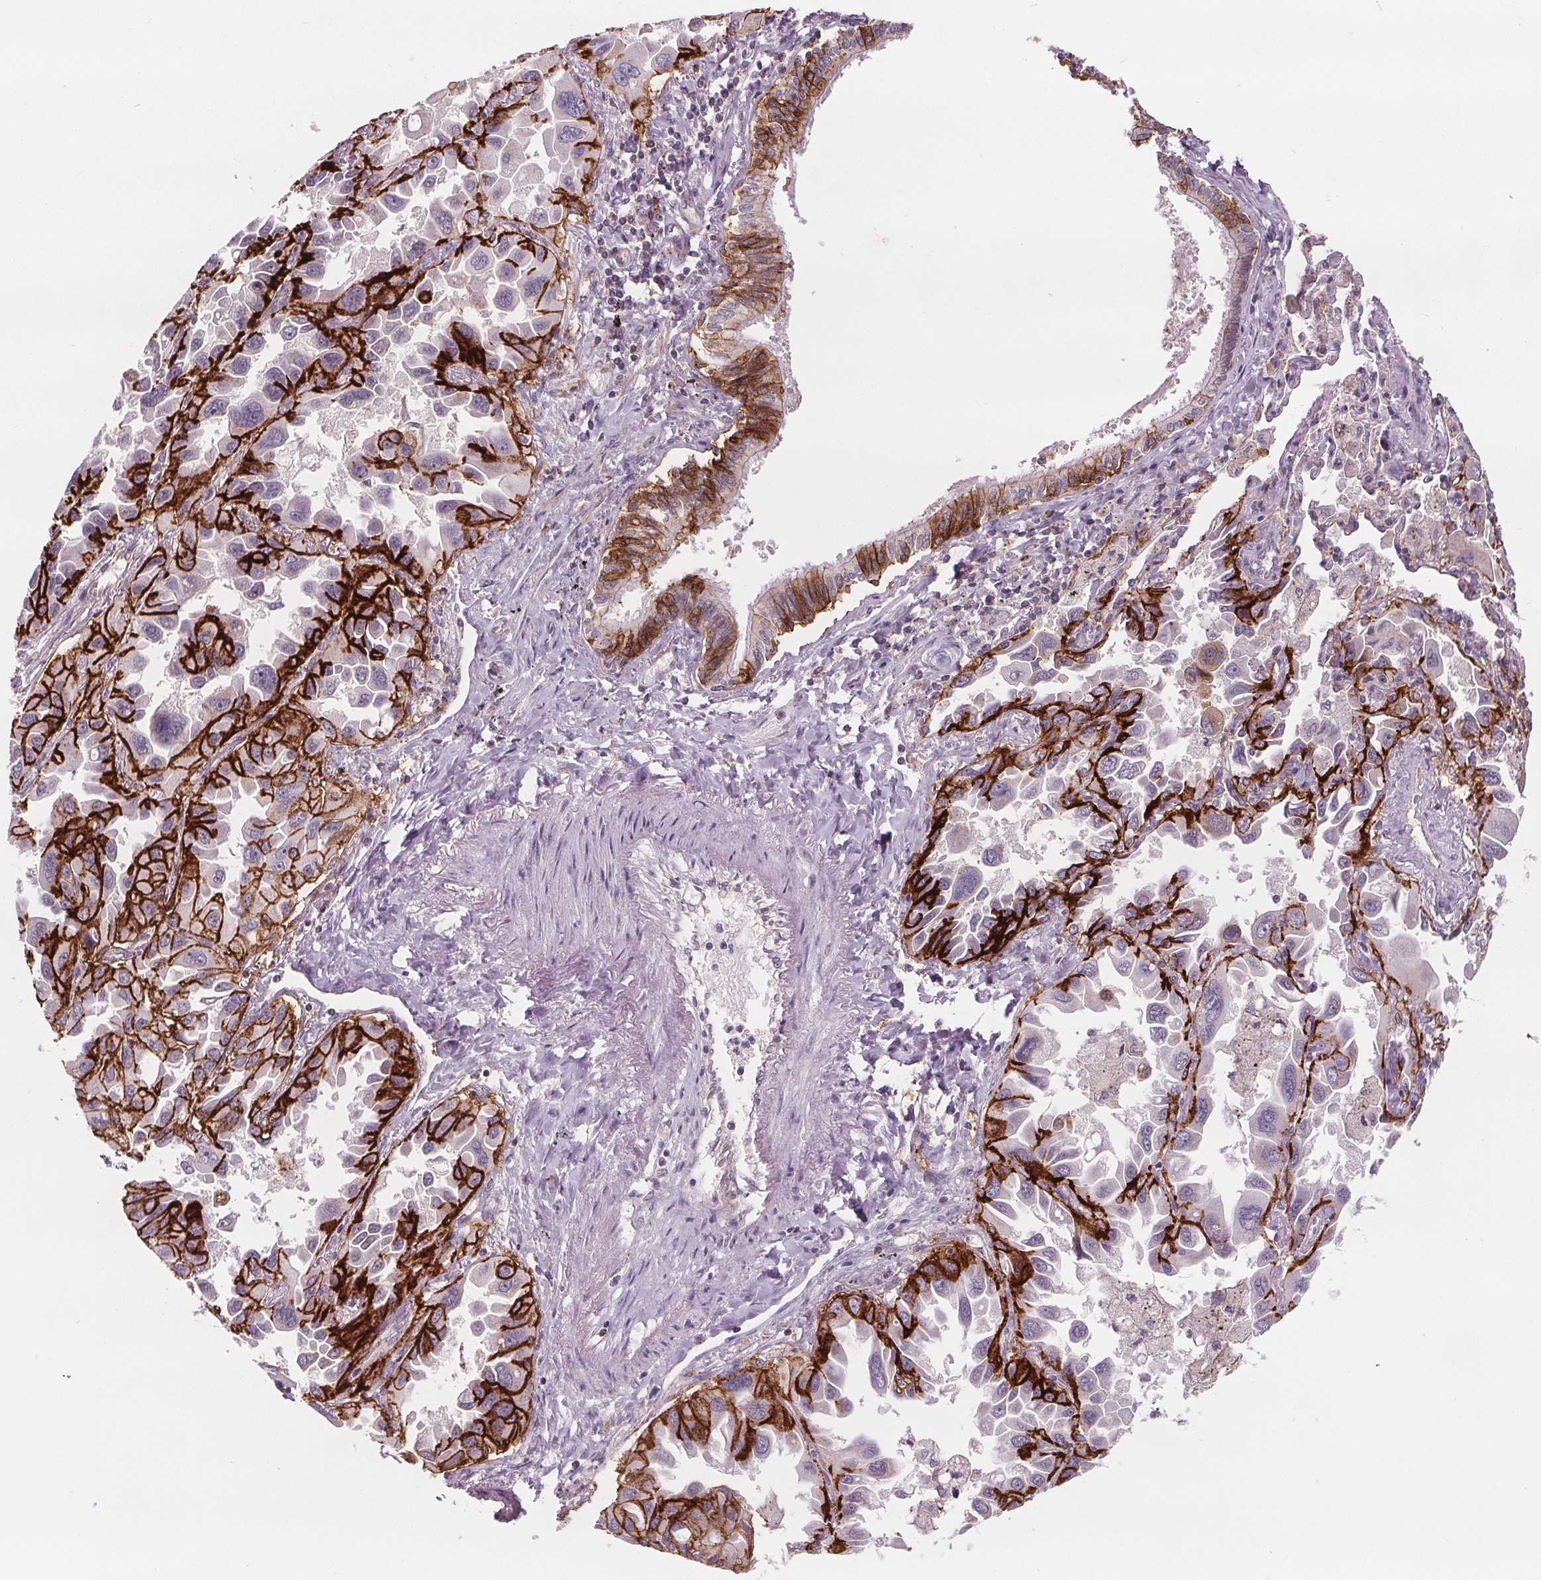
{"staining": {"intensity": "strong", "quantity": "<25%", "location": "cytoplasmic/membranous"}, "tissue": "lung cancer", "cell_type": "Tumor cells", "image_type": "cancer", "snomed": [{"axis": "morphology", "description": "Adenocarcinoma, NOS"}, {"axis": "topography", "description": "Lung"}], "caption": "Protein expression analysis of human lung adenocarcinoma reveals strong cytoplasmic/membranous staining in about <25% of tumor cells. Nuclei are stained in blue.", "gene": "ATP1A1", "patient": {"sex": "male", "age": 64}}